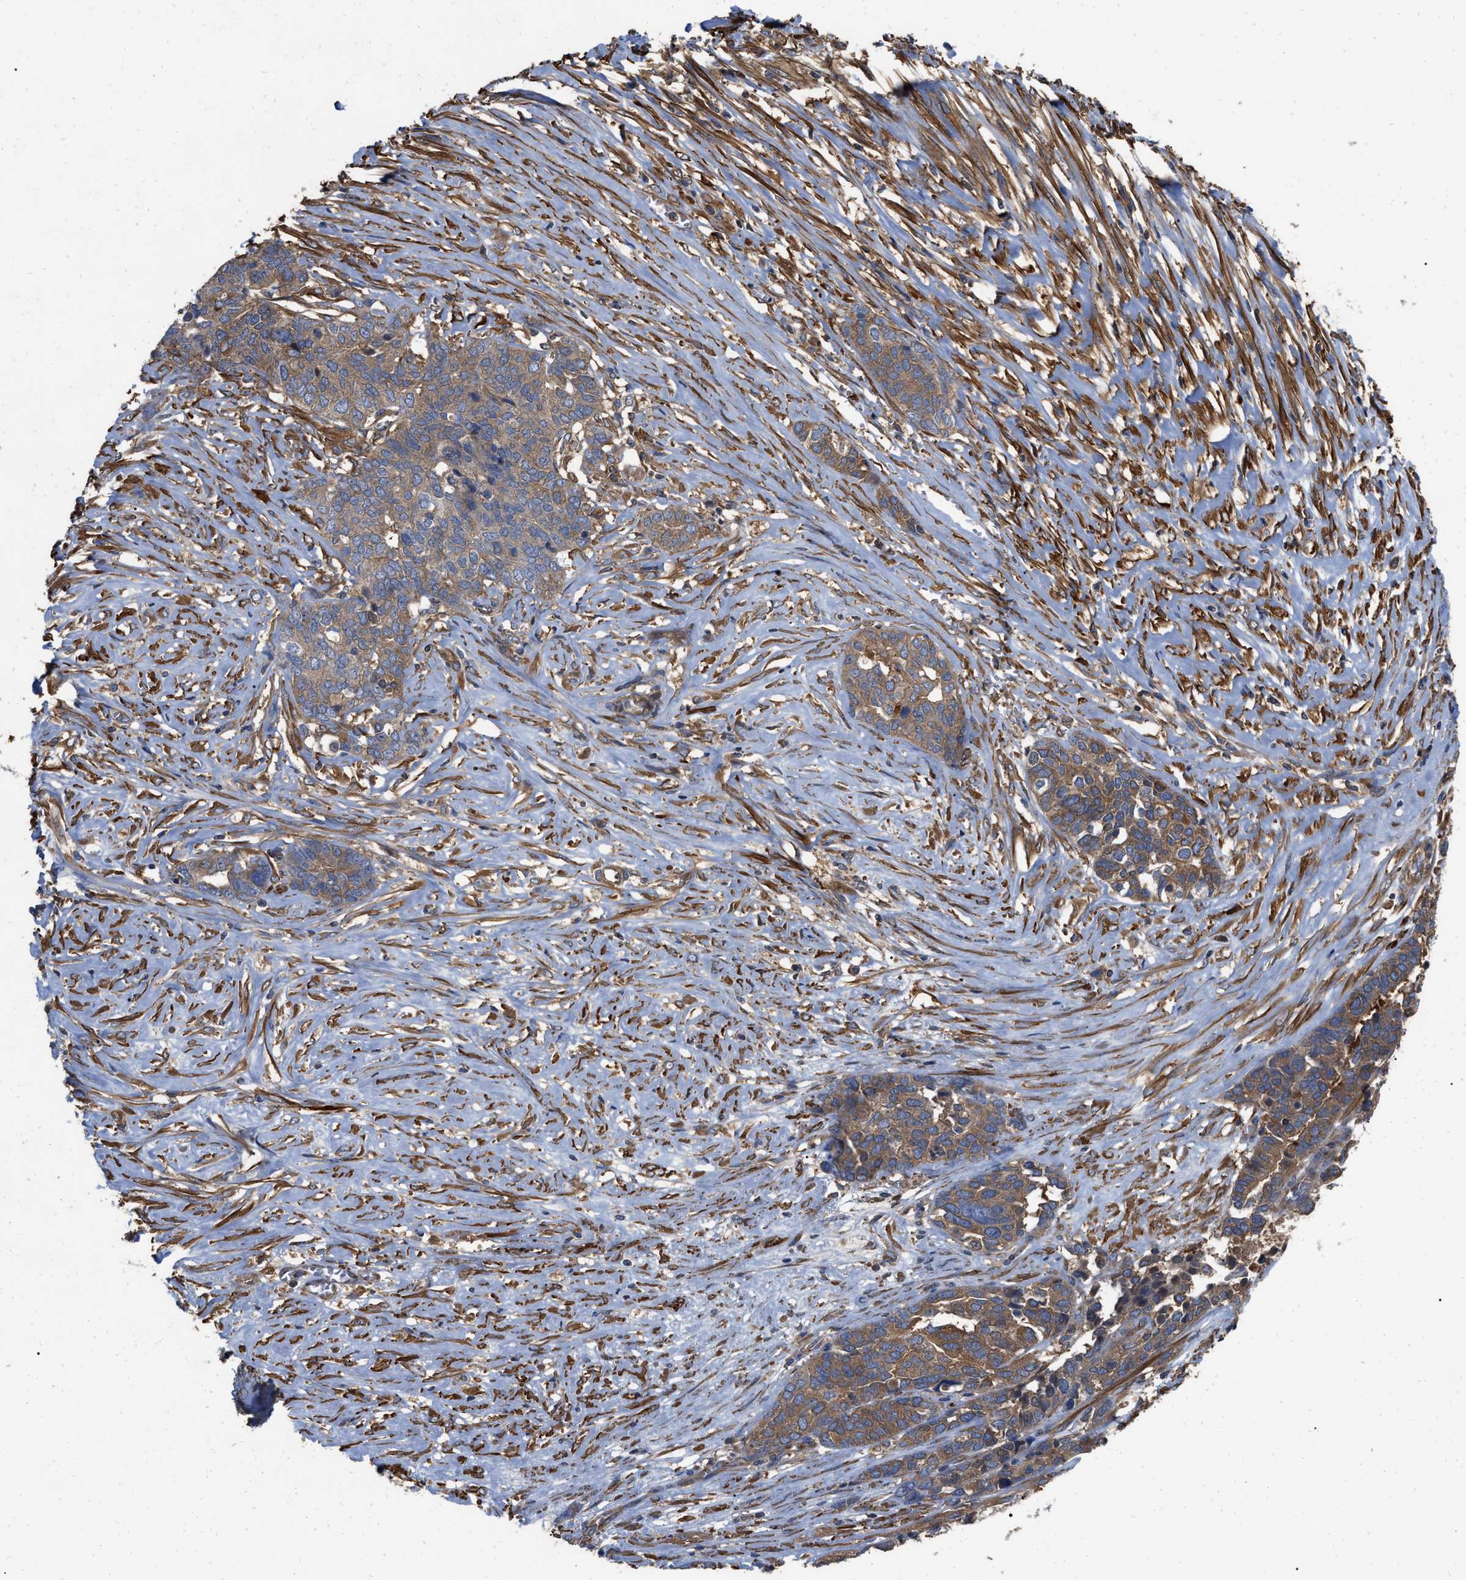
{"staining": {"intensity": "moderate", "quantity": ">75%", "location": "cytoplasmic/membranous"}, "tissue": "ovarian cancer", "cell_type": "Tumor cells", "image_type": "cancer", "snomed": [{"axis": "morphology", "description": "Cystadenocarcinoma, serous, NOS"}, {"axis": "topography", "description": "Ovary"}], "caption": "Ovarian cancer stained with immunohistochemistry (IHC) reveals moderate cytoplasmic/membranous staining in approximately >75% of tumor cells.", "gene": "RABEP1", "patient": {"sex": "female", "age": 44}}